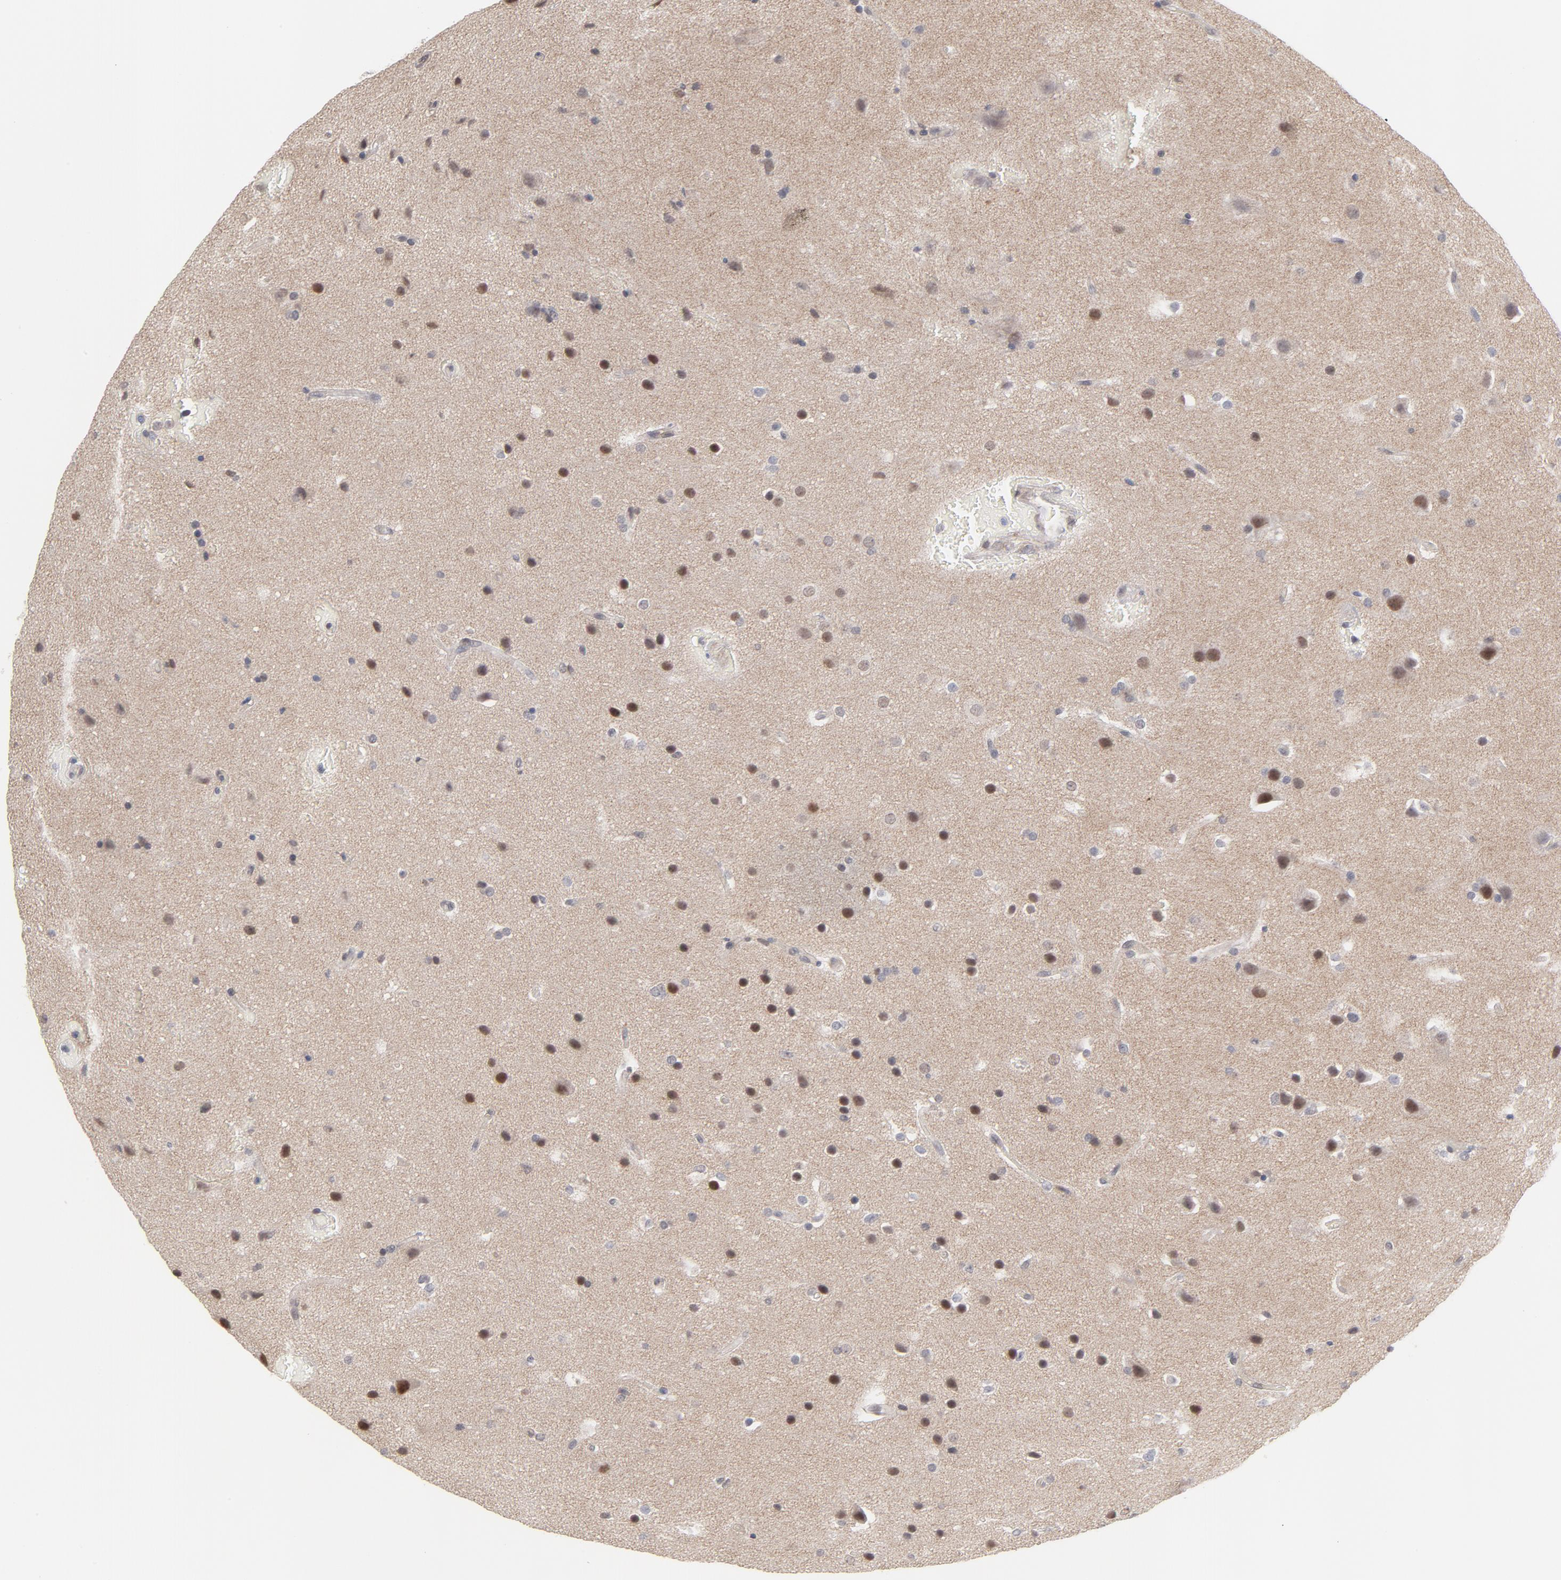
{"staining": {"intensity": "moderate", "quantity": "25%-75%", "location": "nuclear"}, "tissue": "glioma", "cell_type": "Tumor cells", "image_type": "cancer", "snomed": [{"axis": "morphology", "description": "Glioma, malignant, Low grade"}, {"axis": "topography", "description": "Cerebral cortex"}], "caption": "An image showing moderate nuclear expression in about 25%-75% of tumor cells in glioma, as visualized by brown immunohistochemical staining.", "gene": "OAS1", "patient": {"sex": "female", "age": 47}}